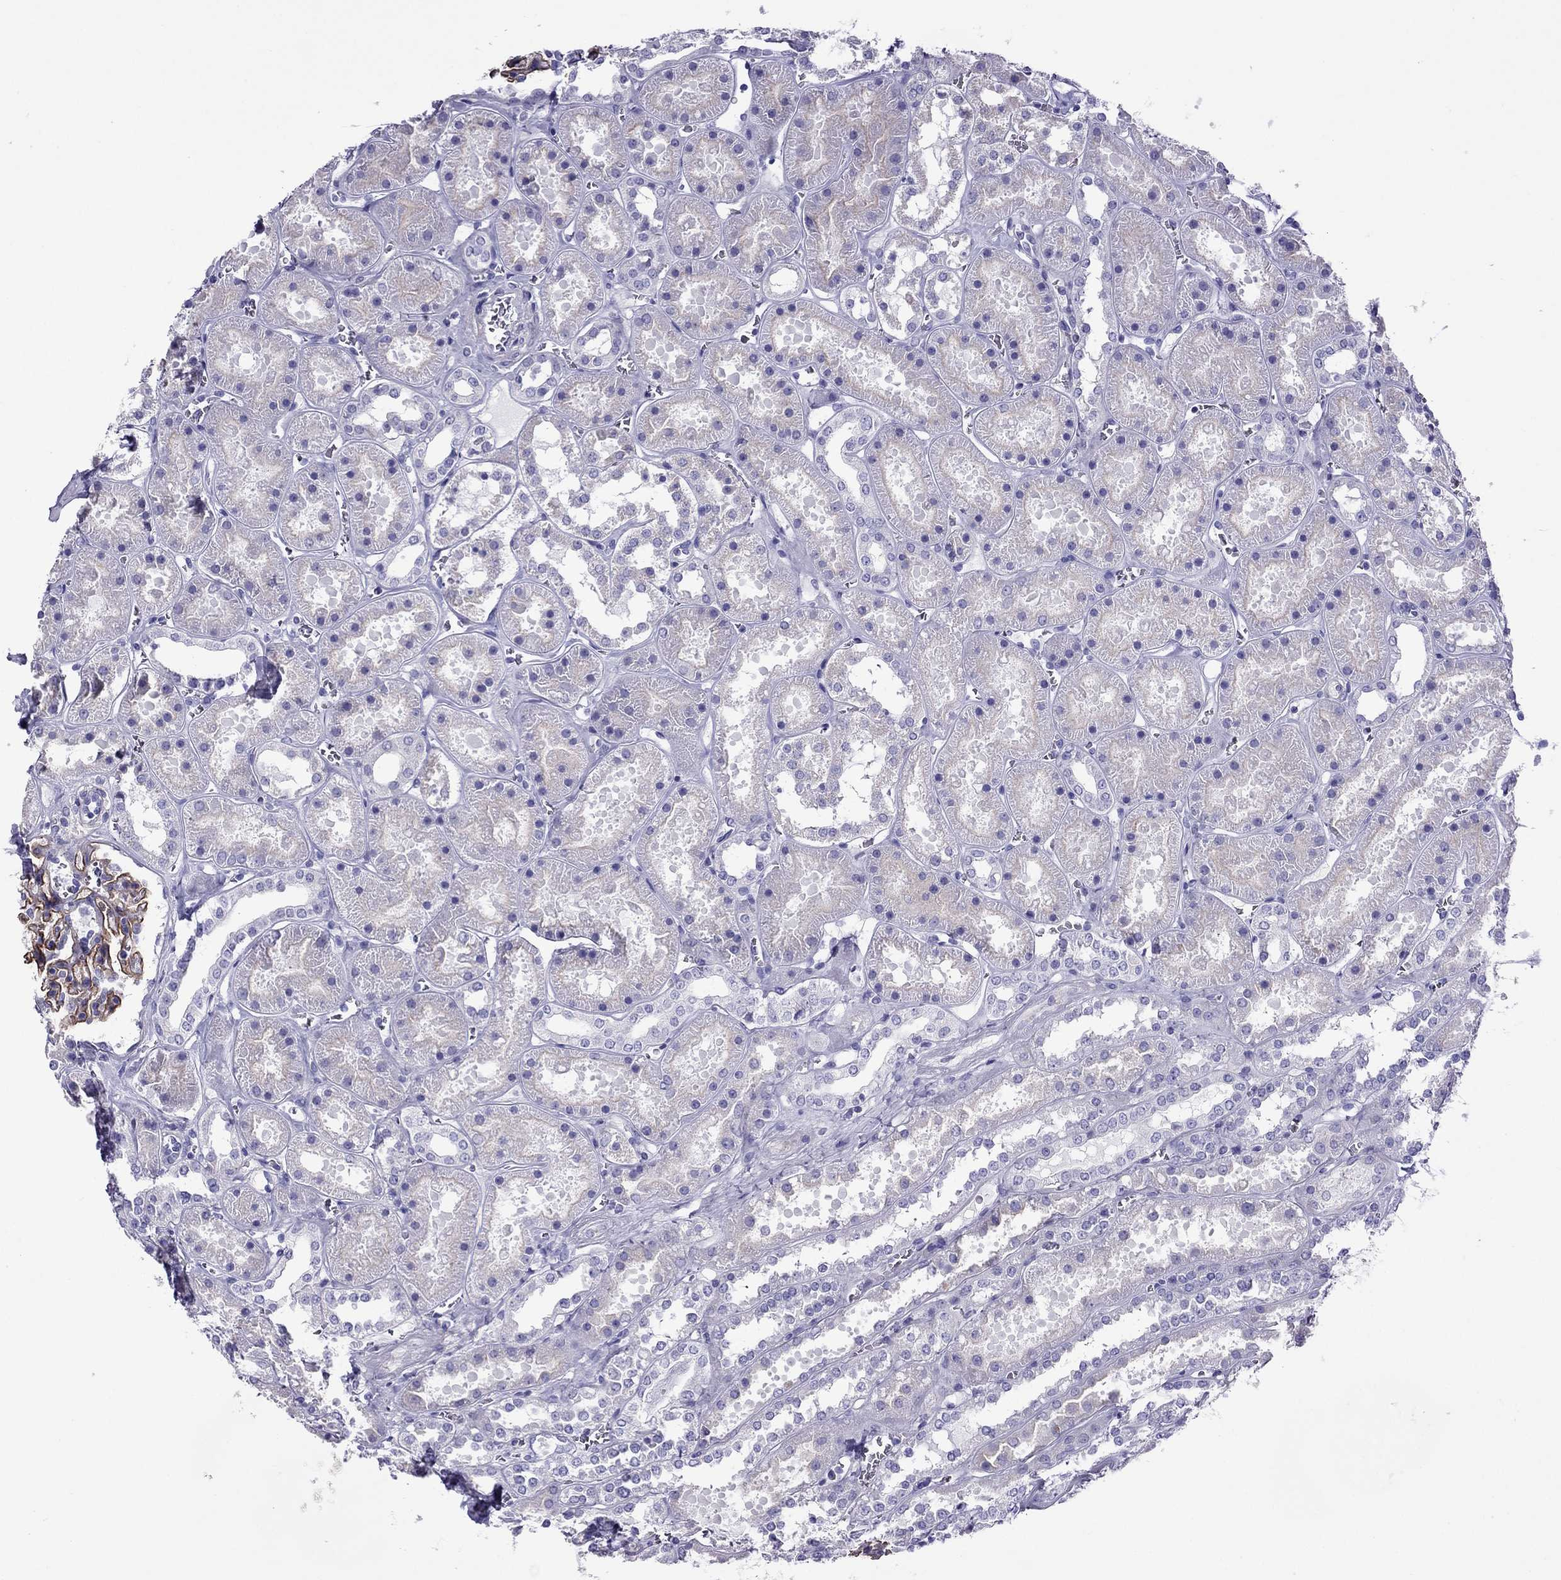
{"staining": {"intensity": "strong", "quantity": ">75%", "location": "cytoplasmic/membranous"}, "tissue": "kidney", "cell_type": "Cells in glomeruli", "image_type": "normal", "snomed": [{"axis": "morphology", "description": "Normal tissue, NOS"}, {"axis": "topography", "description": "Kidney"}], "caption": "Unremarkable kidney displays strong cytoplasmic/membranous staining in approximately >75% of cells in glomeruli, visualized by immunohistochemistry. The staining was performed using DAB (3,3'-diaminobenzidine), with brown indicating positive protein expression. Nuclei are stained blue with hematoxylin.", "gene": "MYL11", "patient": {"sex": "female", "age": 41}}